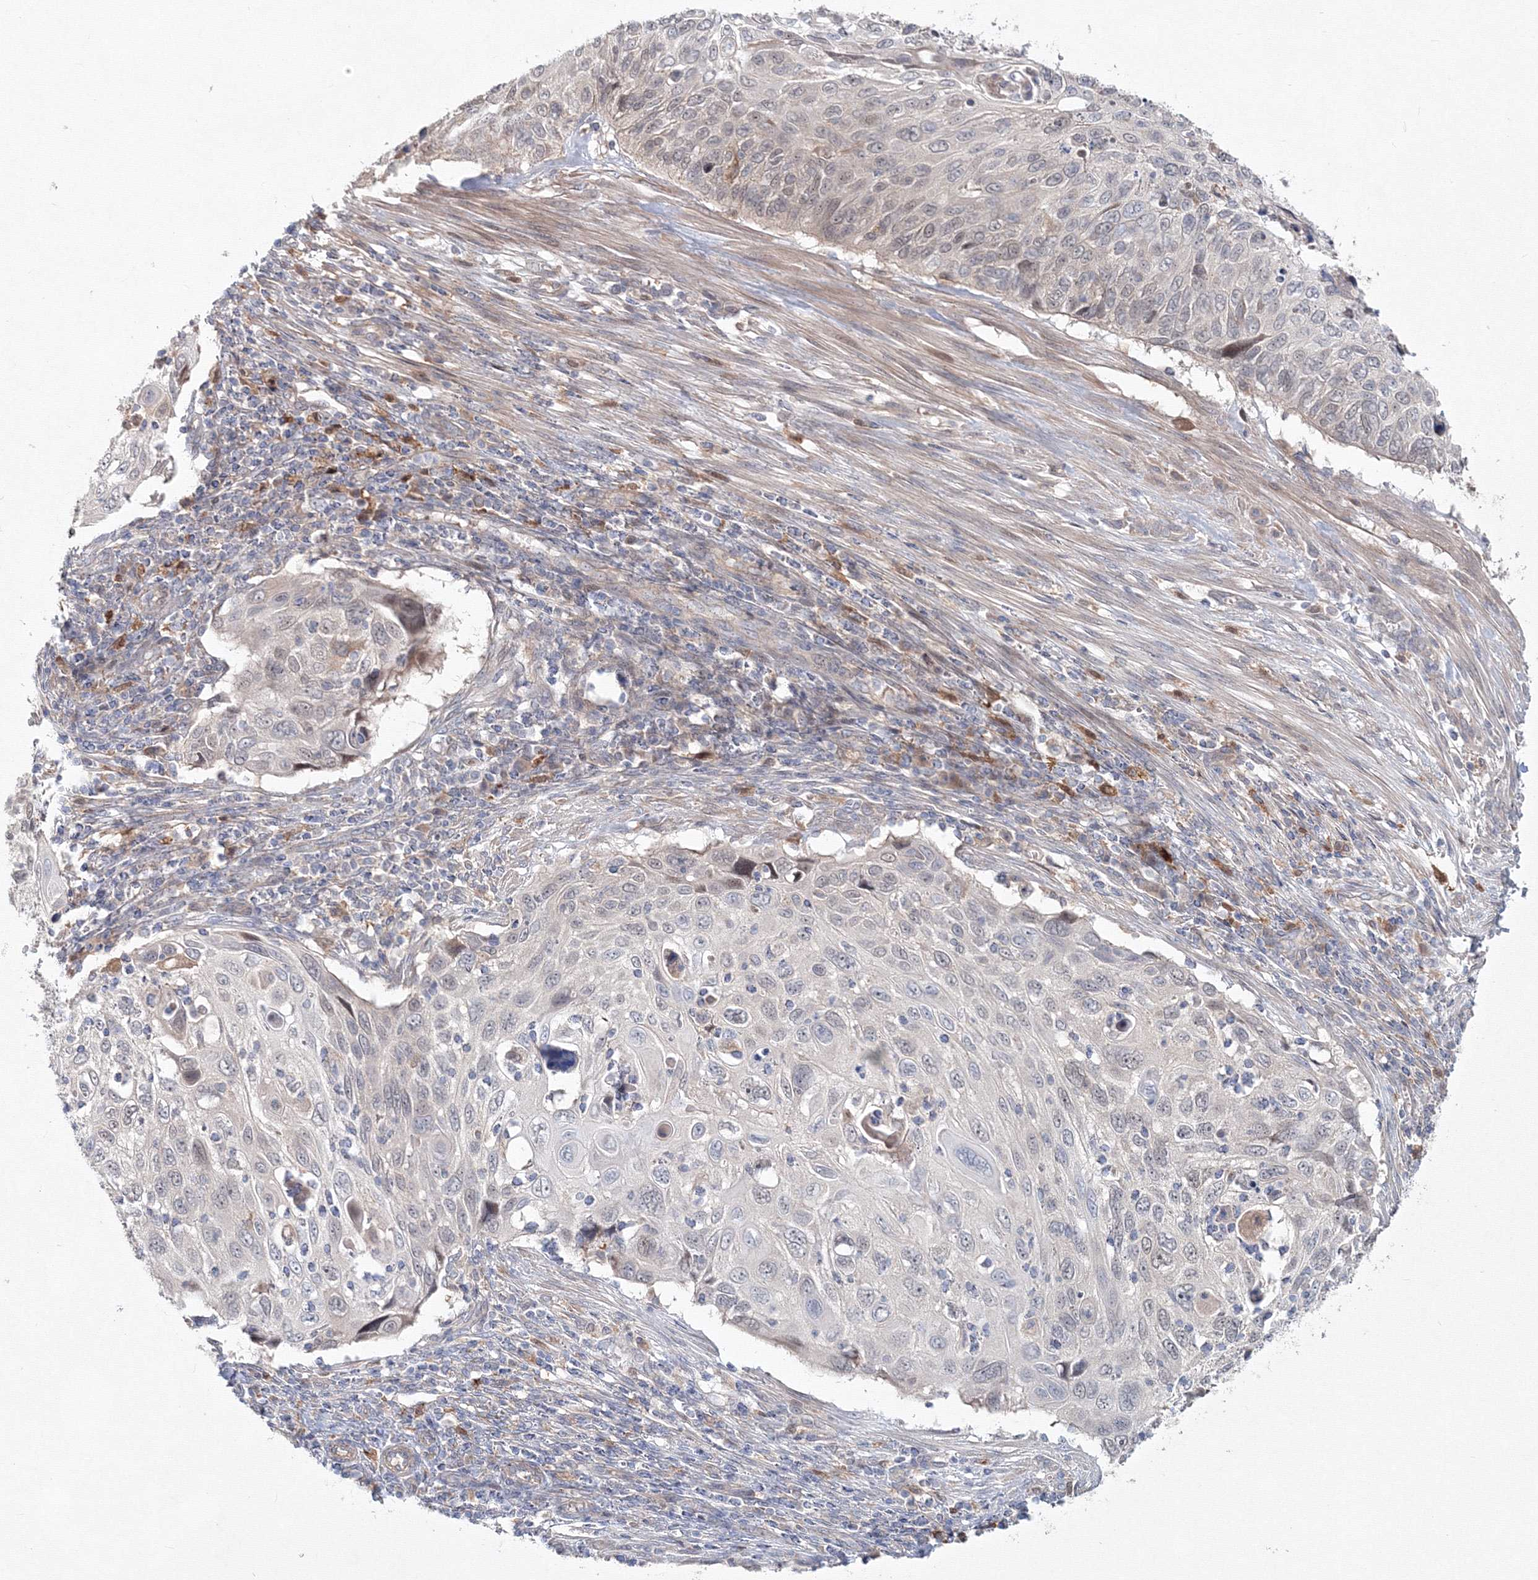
{"staining": {"intensity": "weak", "quantity": "<25%", "location": "nuclear"}, "tissue": "cervical cancer", "cell_type": "Tumor cells", "image_type": "cancer", "snomed": [{"axis": "morphology", "description": "Squamous cell carcinoma, NOS"}, {"axis": "topography", "description": "Cervix"}], "caption": "Protein analysis of cervical cancer displays no significant staining in tumor cells. (DAB (3,3'-diaminobenzidine) immunohistochemistry with hematoxylin counter stain).", "gene": "MKRN2", "patient": {"sex": "female", "age": 70}}